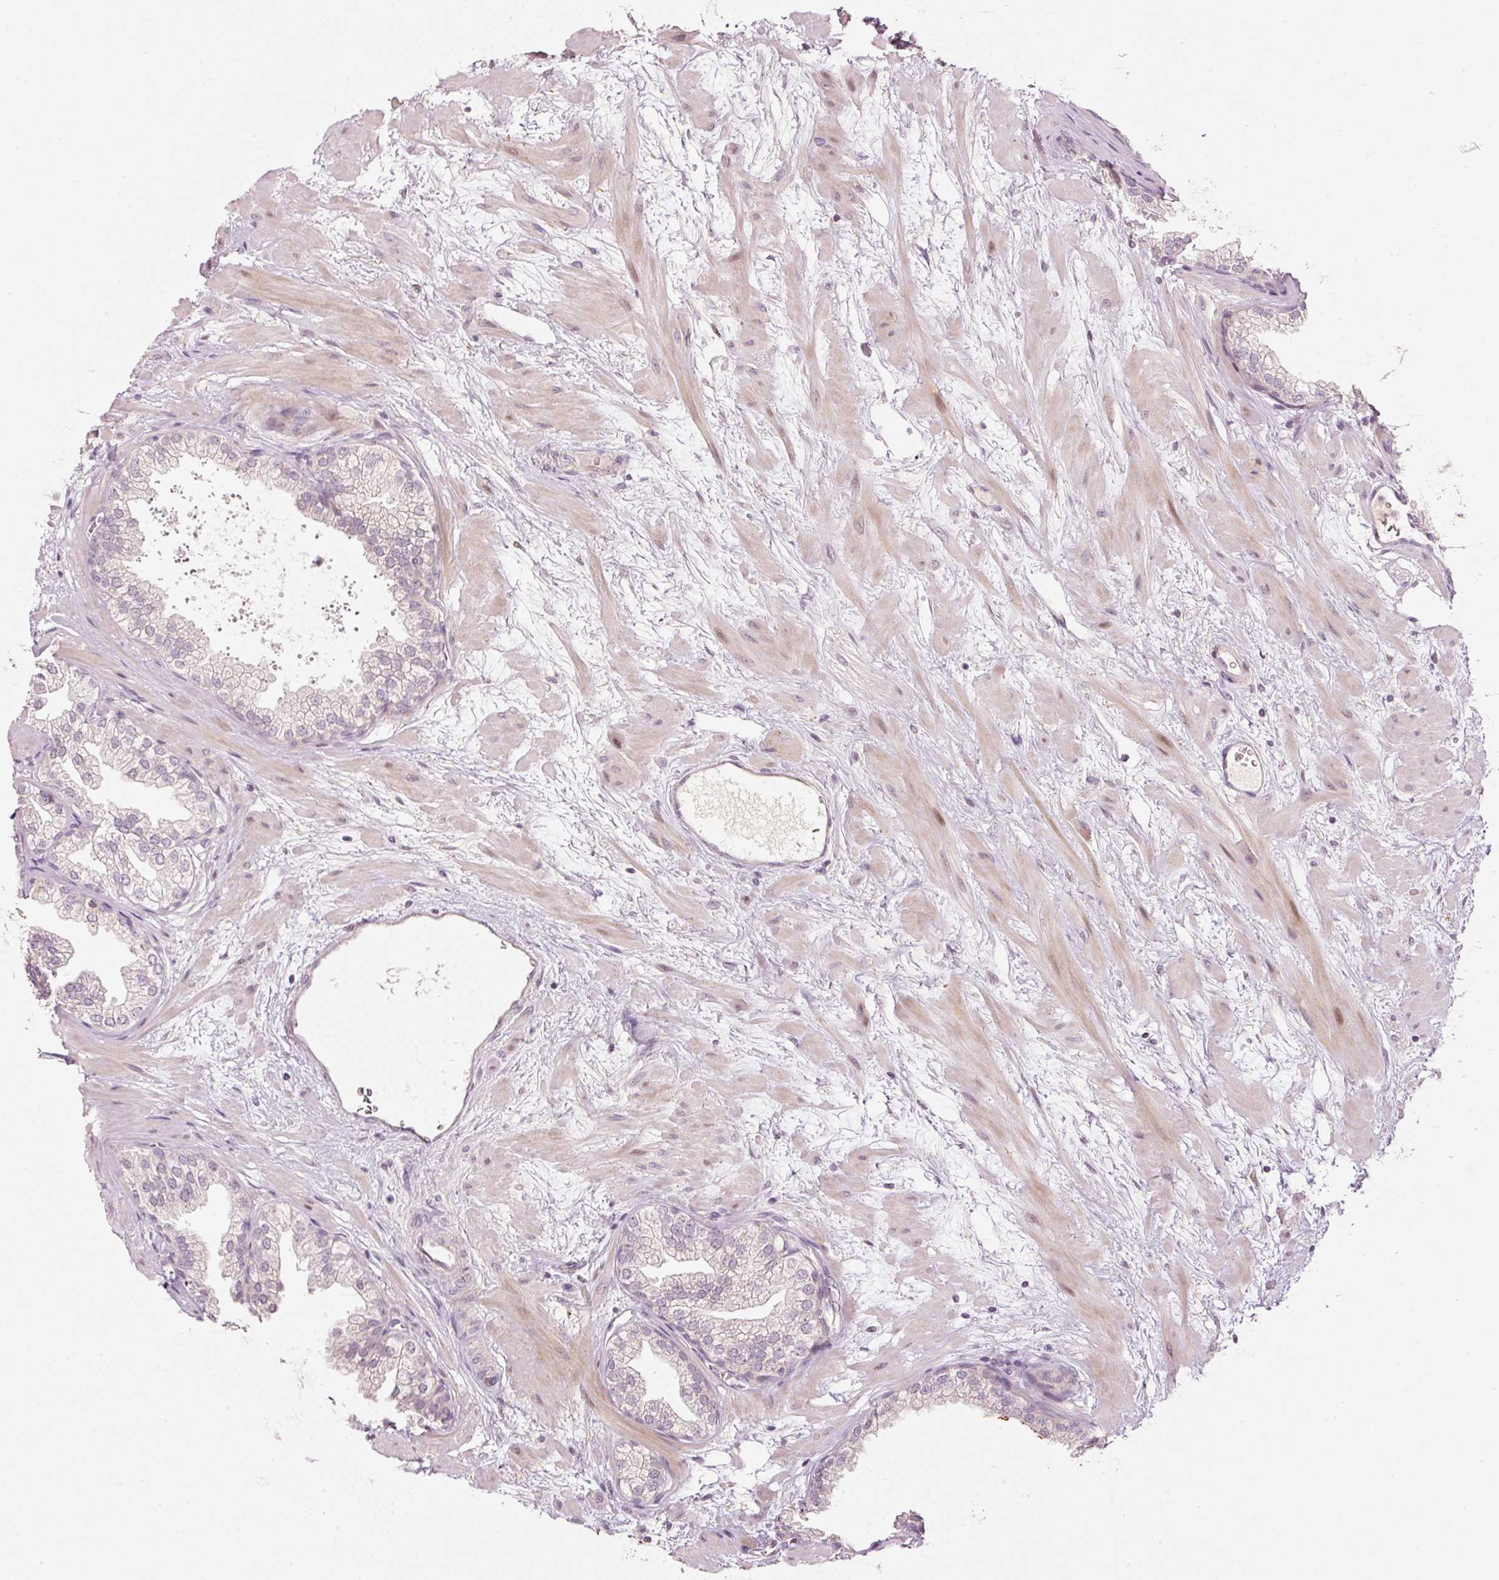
{"staining": {"intensity": "negative", "quantity": "none", "location": "none"}, "tissue": "prostate", "cell_type": "Glandular cells", "image_type": "normal", "snomed": [{"axis": "morphology", "description": "Normal tissue, NOS"}, {"axis": "topography", "description": "Prostate"}], "caption": "Immunohistochemistry of unremarkable prostate displays no staining in glandular cells.", "gene": "TOB2", "patient": {"sex": "male", "age": 37}}